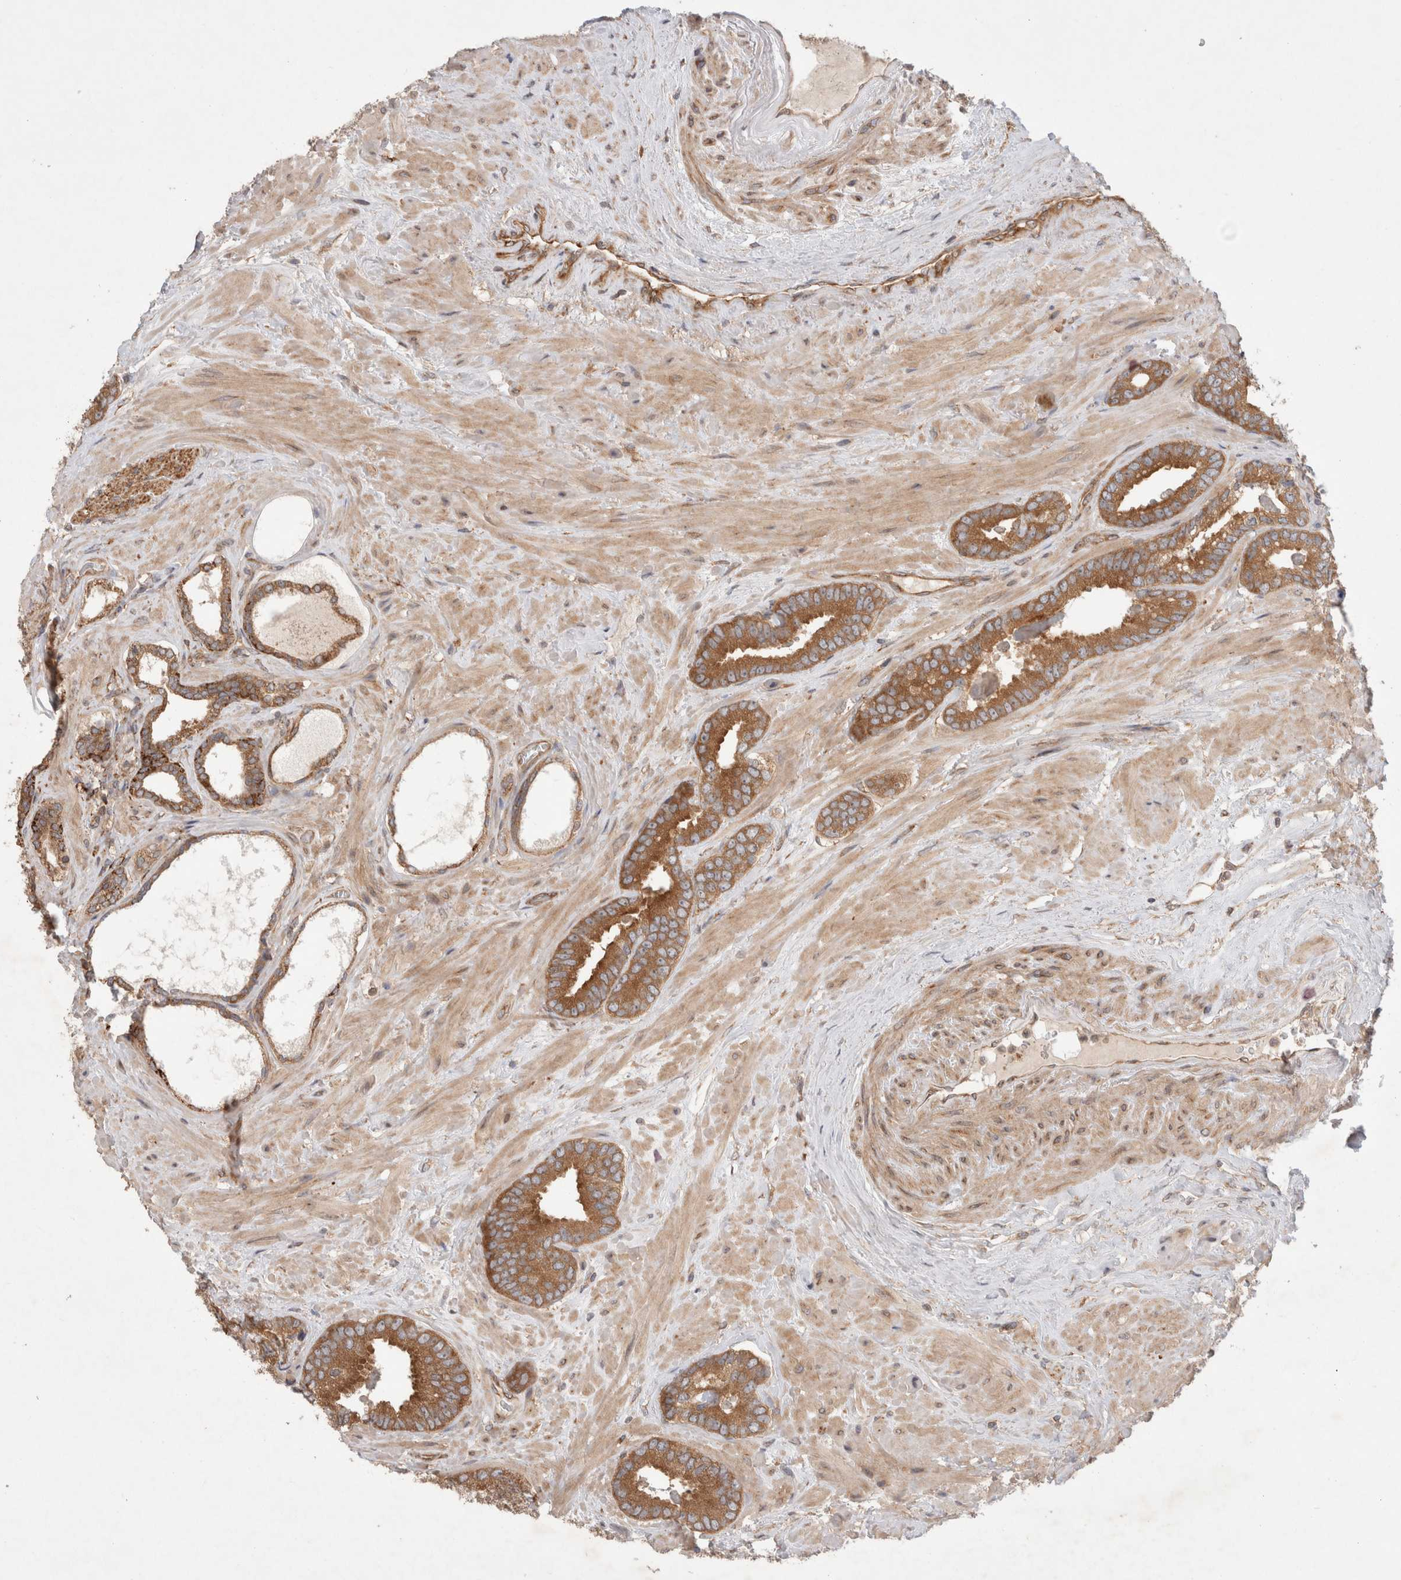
{"staining": {"intensity": "moderate", "quantity": ">75%", "location": "cytoplasmic/membranous"}, "tissue": "prostate cancer", "cell_type": "Tumor cells", "image_type": "cancer", "snomed": [{"axis": "morphology", "description": "Adenocarcinoma, Low grade"}, {"axis": "topography", "description": "Prostate"}], "caption": "IHC image of human low-grade adenocarcinoma (prostate) stained for a protein (brown), which displays medium levels of moderate cytoplasmic/membranous staining in approximately >75% of tumor cells.", "gene": "HROB", "patient": {"sex": "male", "age": 71}}